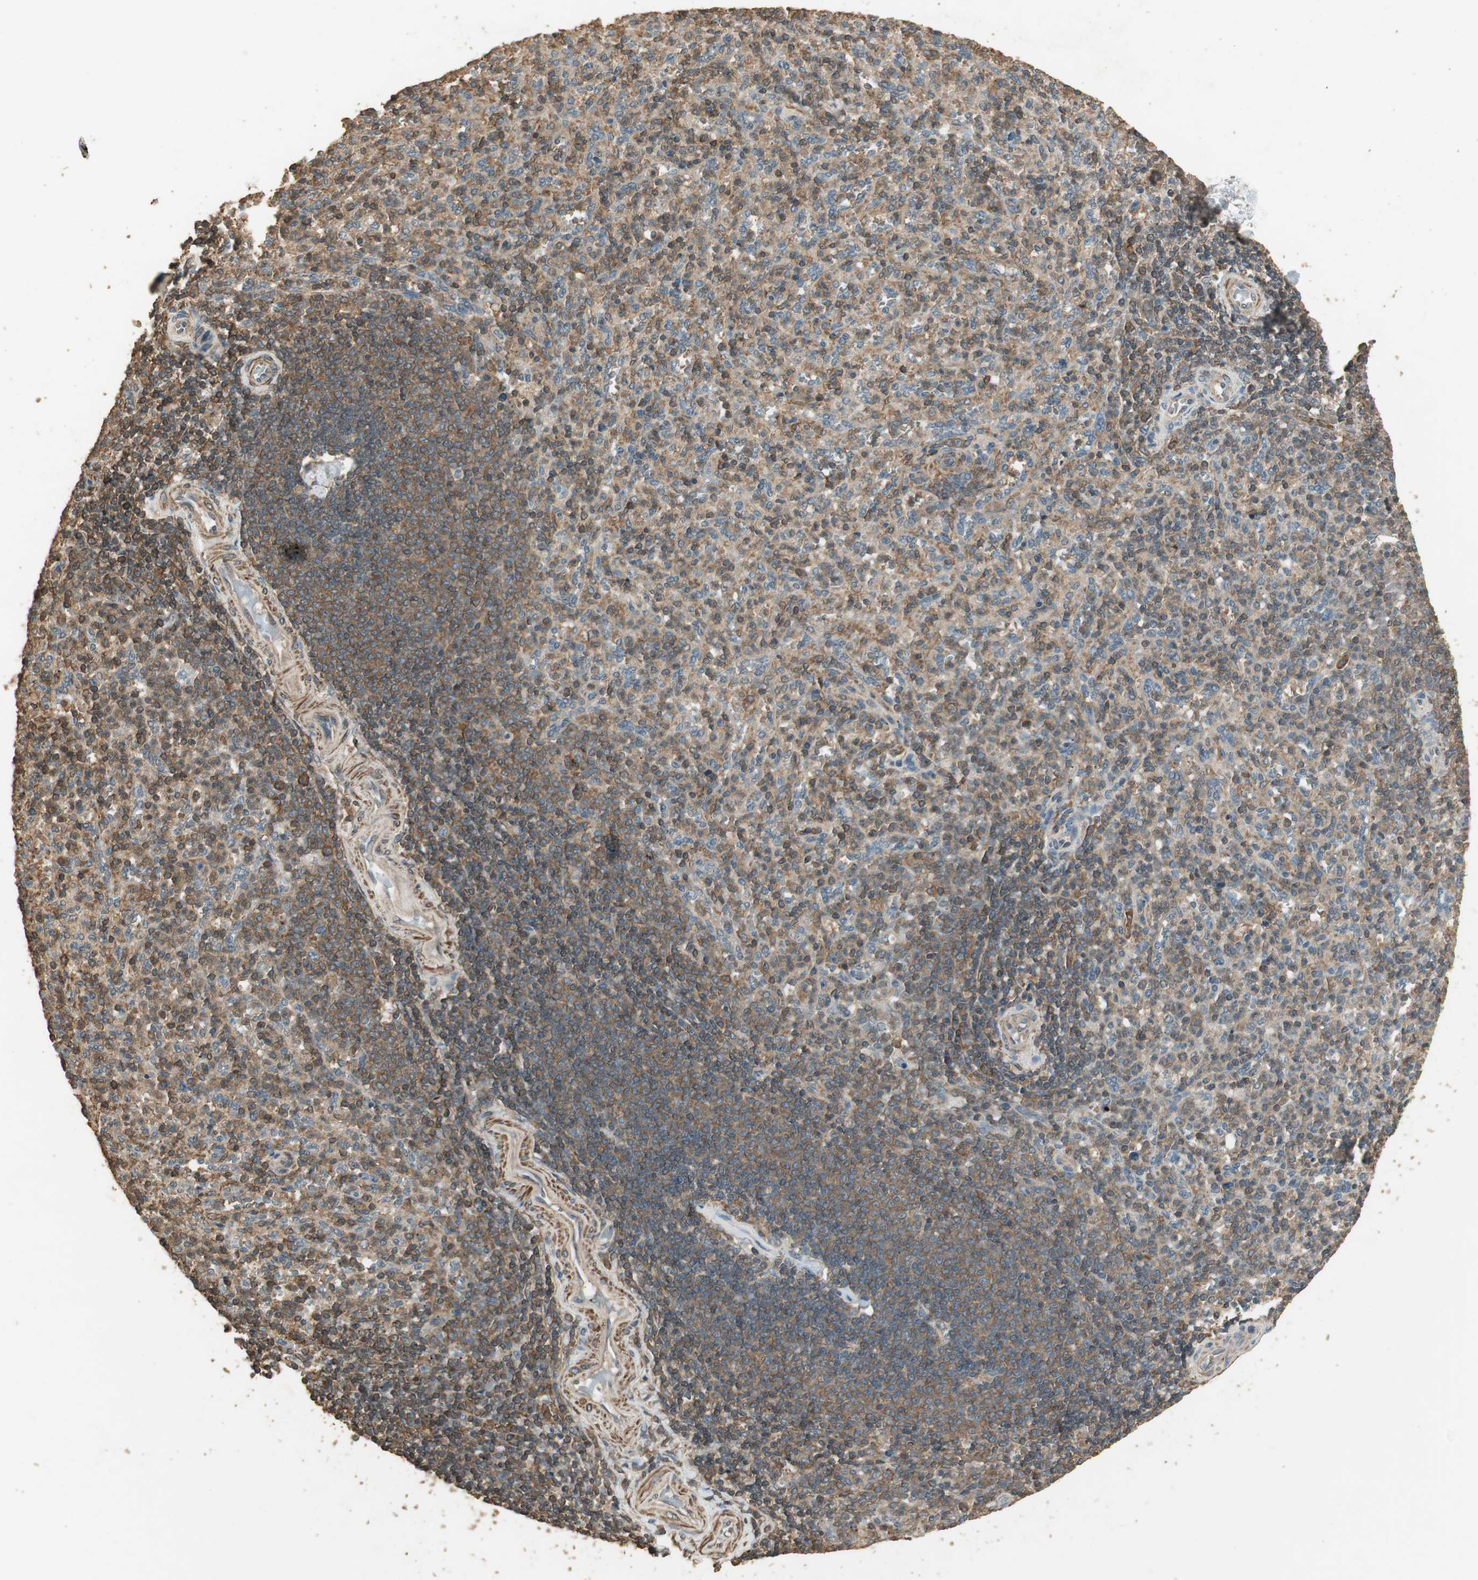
{"staining": {"intensity": "moderate", "quantity": "25%-75%", "location": "cytoplasmic/membranous"}, "tissue": "spleen", "cell_type": "Cells in red pulp", "image_type": "normal", "snomed": [{"axis": "morphology", "description": "Normal tissue, NOS"}, {"axis": "topography", "description": "Spleen"}], "caption": "IHC (DAB (3,3'-diaminobenzidine)) staining of benign spleen reveals moderate cytoplasmic/membranous protein staining in approximately 25%-75% of cells in red pulp.", "gene": "USP2", "patient": {"sex": "male", "age": 36}}